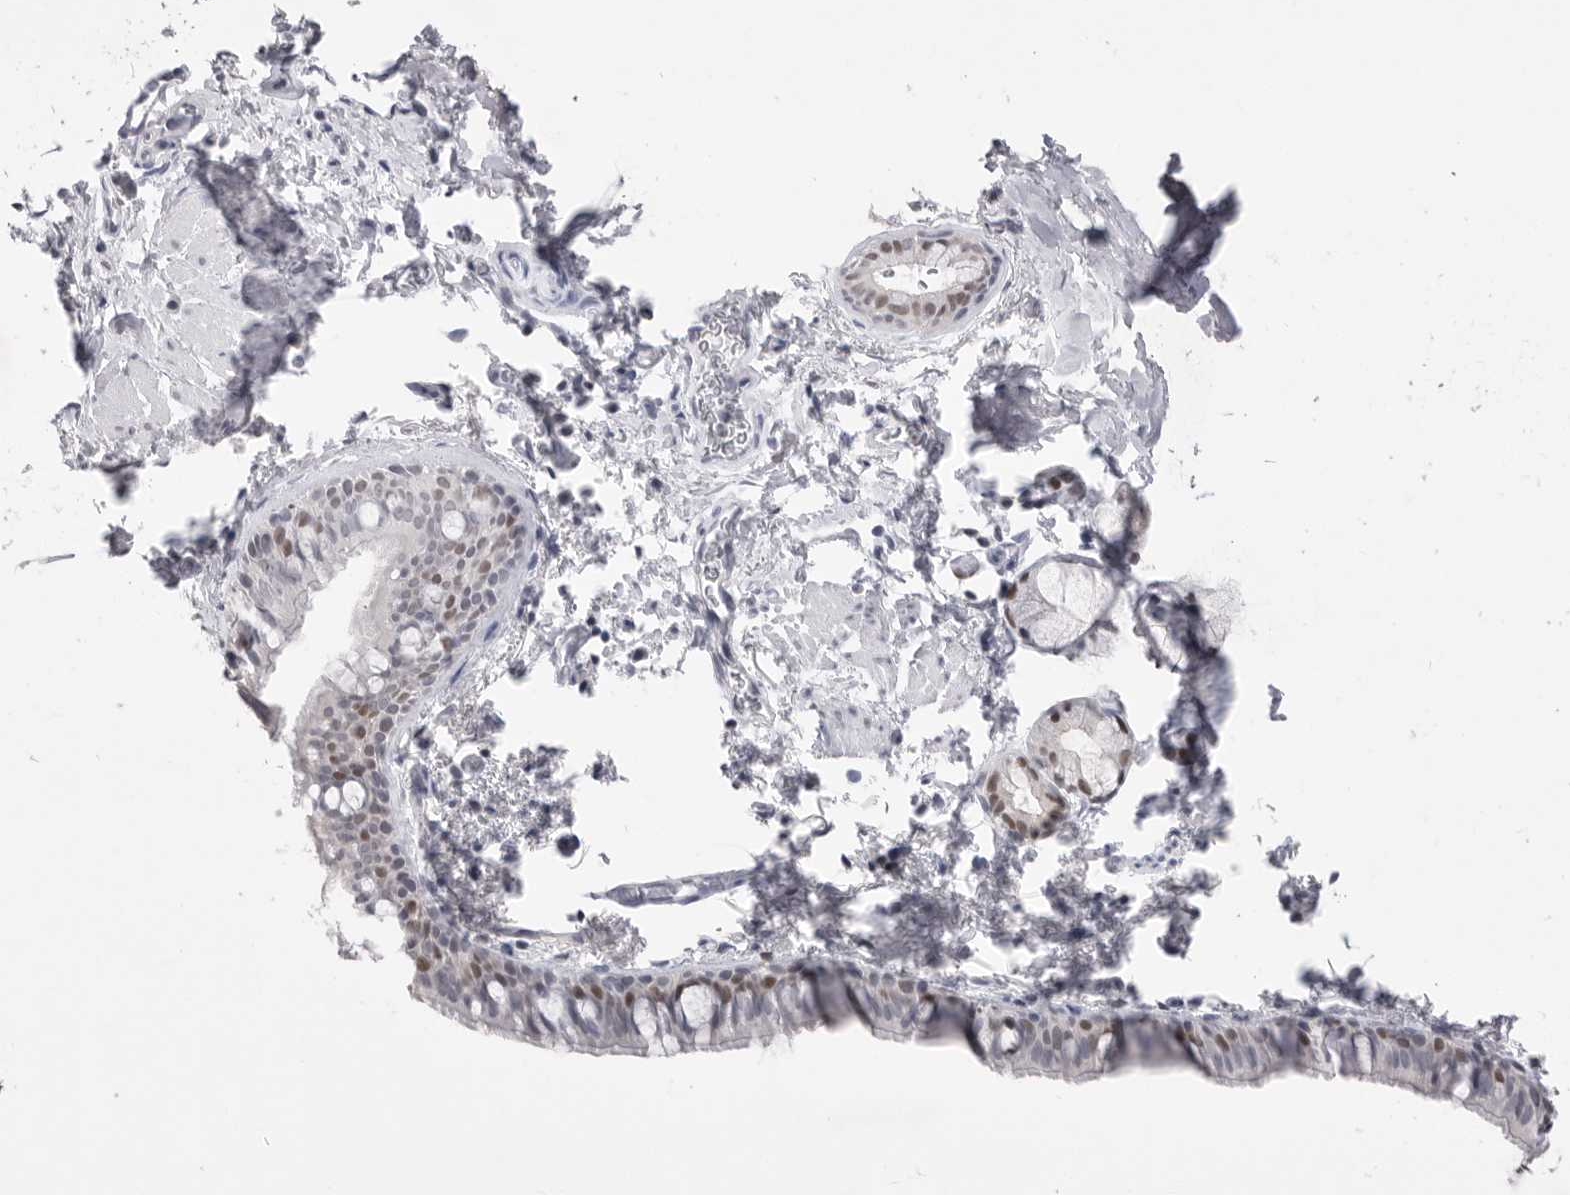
{"staining": {"intensity": "moderate", "quantity": "25%-75%", "location": "nuclear"}, "tissue": "bronchus", "cell_type": "Respiratory epithelial cells", "image_type": "normal", "snomed": [{"axis": "morphology", "description": "Normal tissue, NOS"}, {"axis": "topography", "description": "Cartilage tissue"}, {"axis": "topography", "description": "Bronchus"}, {"axis": "topography", "description": "Lung"}], "caption": "A brown stain shows moderate nuclear positivity of a protein in respiratory epithelial cells of unremarkable bronchus.", "gene": "ZBTB7B", "patient": {"sex": "male", "age": 64}}